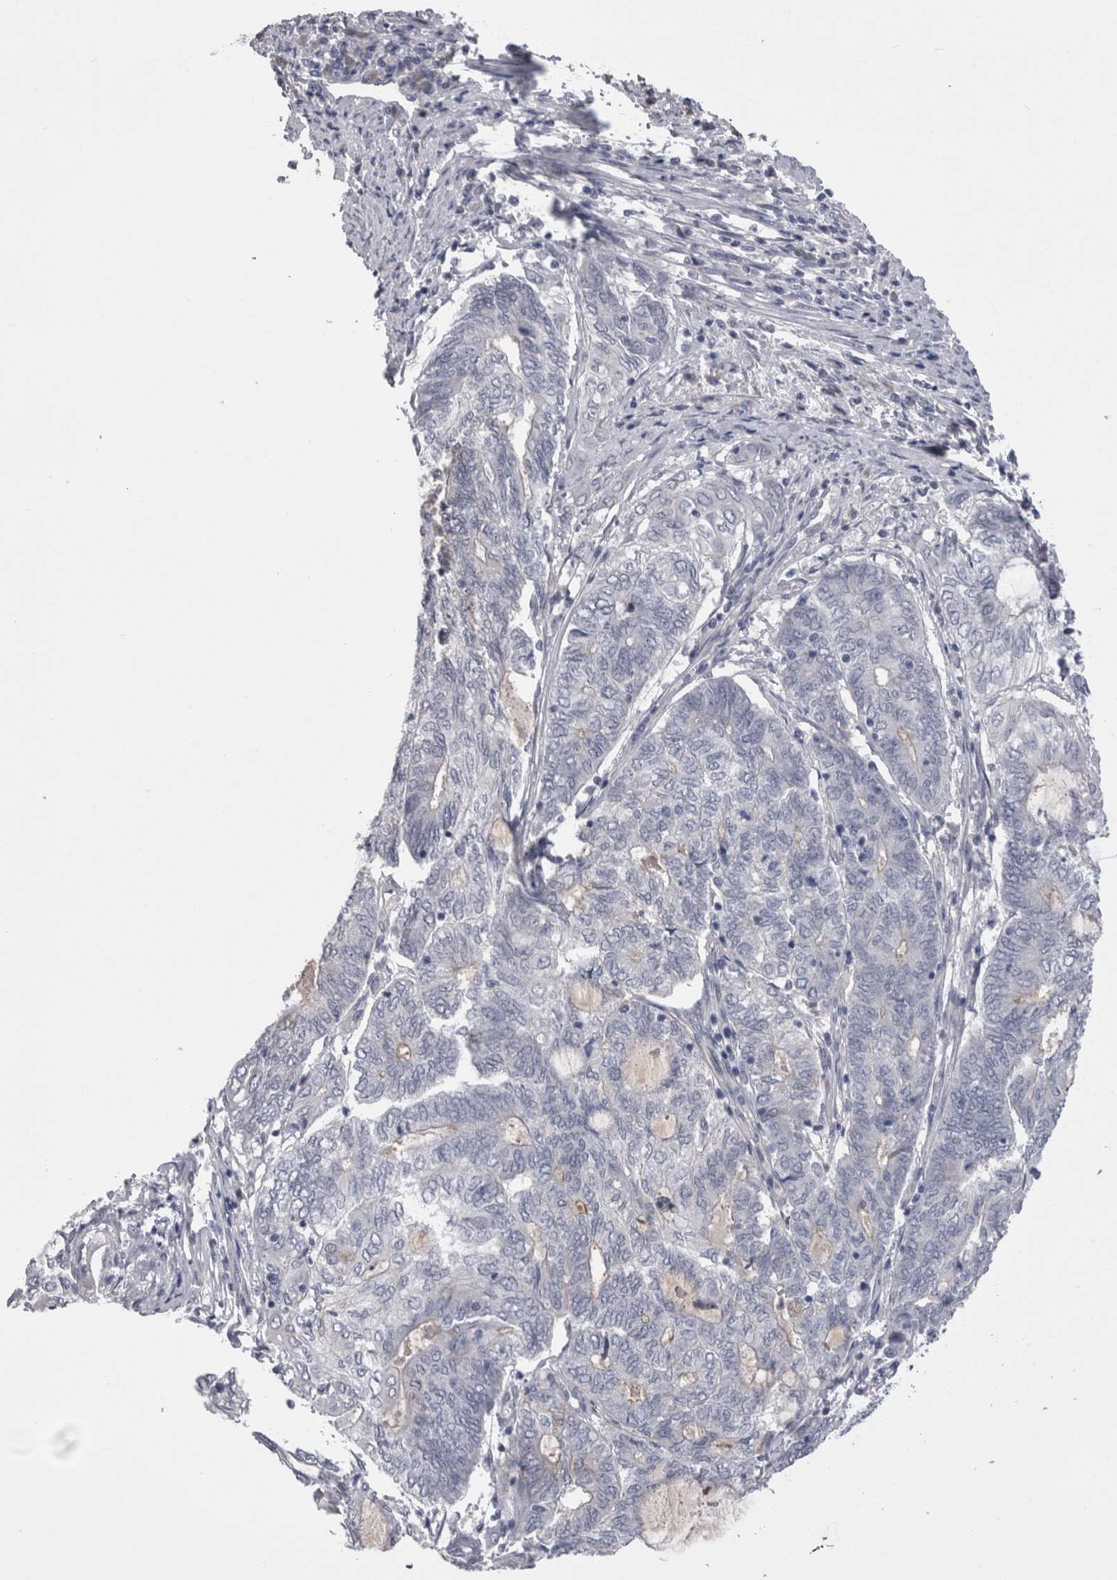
{"staining": {"intensity": "negative", "quantity": "none", "location": "none"}, "tissue": "endometrial cancer", "cell_type": "Tumor cells", "image_type": "cancer", "snomed": [{"axis": "morphology", "description": "Adenocarcinoma, NOS"}, {"axis": "topography", "description": "Uterus"}, {"axis": "topography", "description": "Endometrium"}], "caption": "The photomicrograph reveals no significant staining in tumor cells of endometrial cancer.", "gene": "CDHR5", "patient": {"sex": "female", "age": 70}}